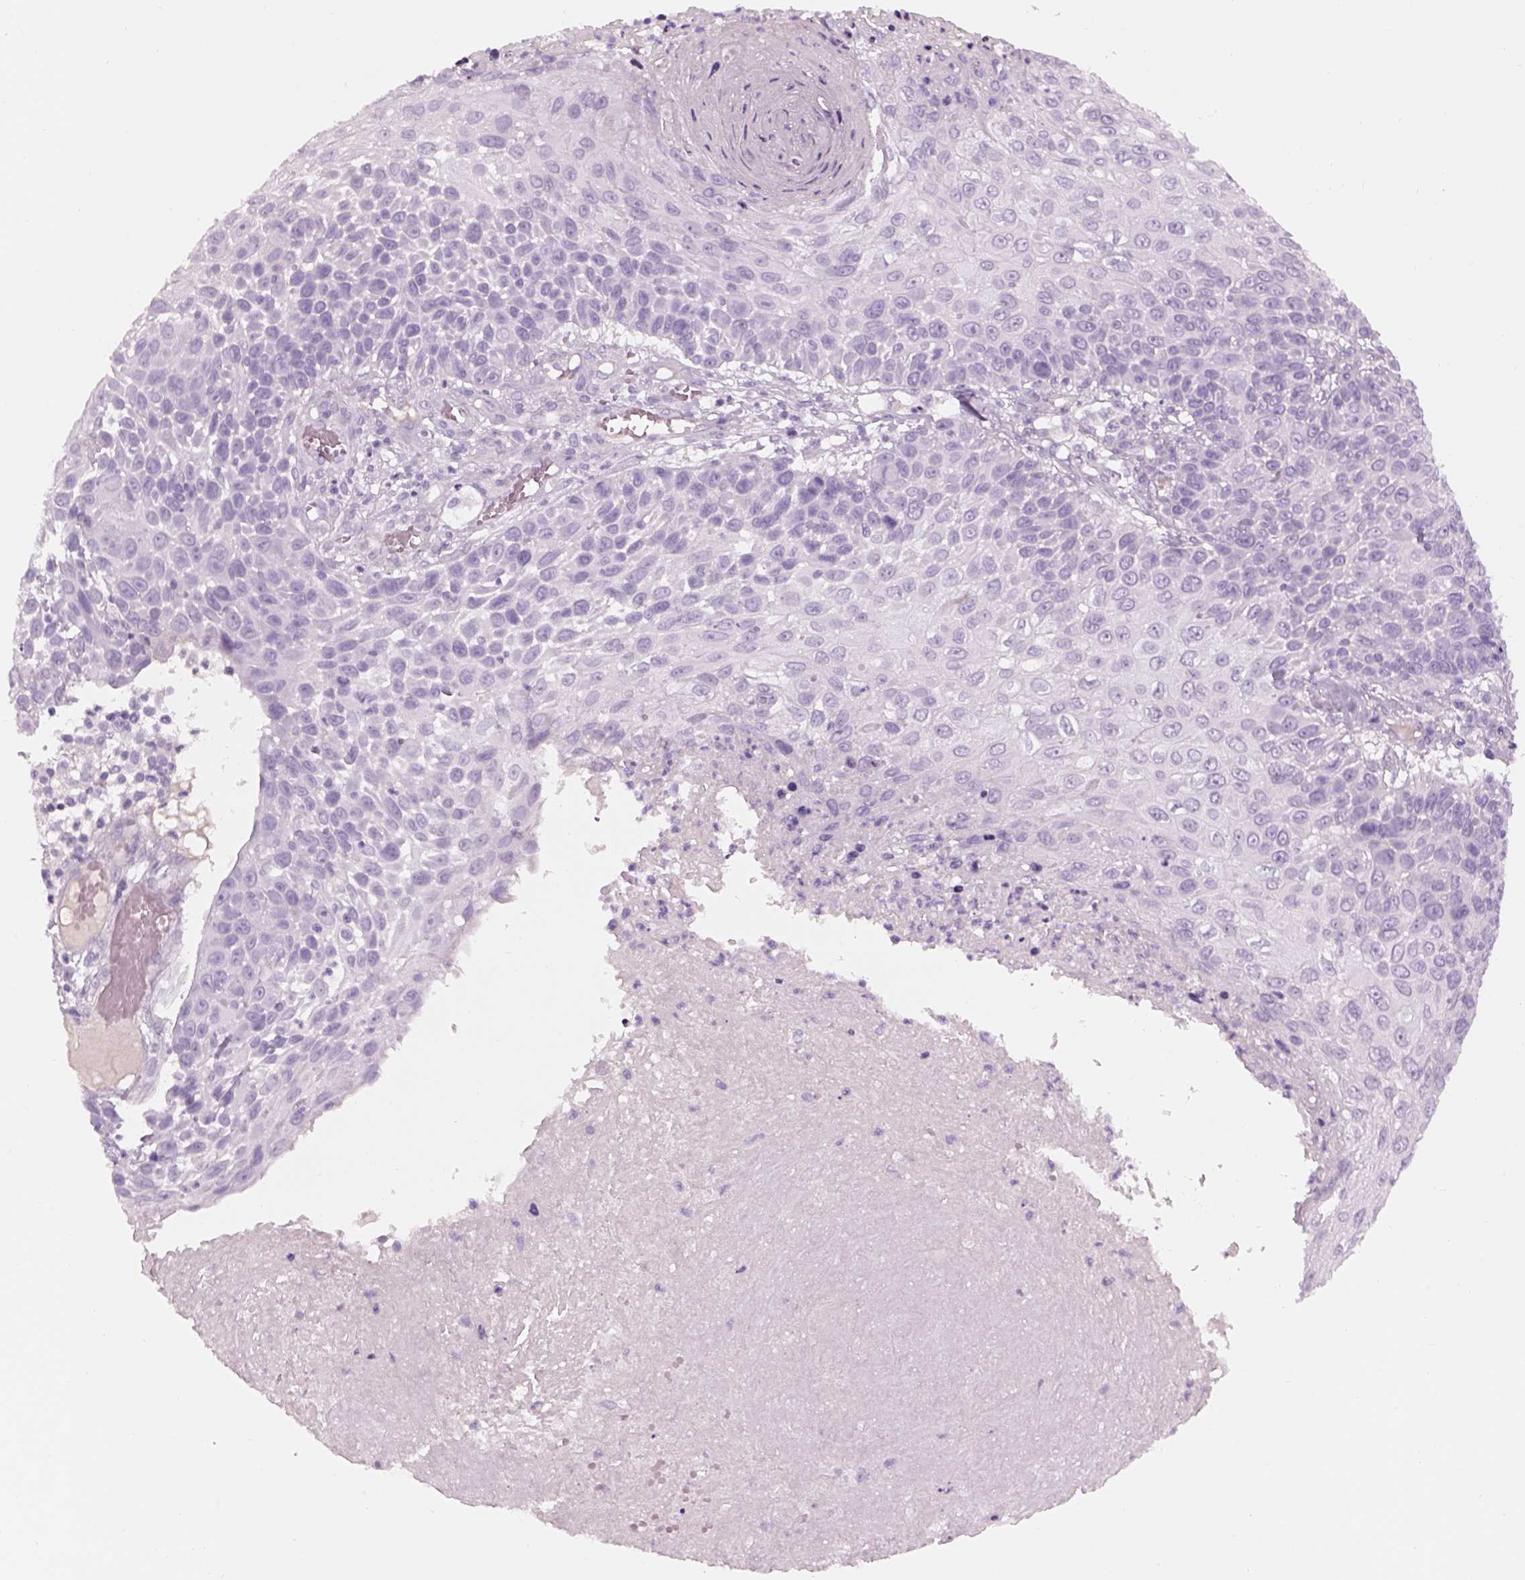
{"staining": {"intensity": "negative", "quantity": "none", "location": "none"}, "tissue": "skin cancer", "cell_type": "Tumor cells", "image_type": "cancer", "snomed": [{"axis": "morphology", "description": "Squamous cell carcinoma, NOS"}, {"axis": "topography", "description": "Skin"}], "caption": "Tumor cells show no significant protein positivity in skin cancer (squamous cell carcinoma).", "gene": "GAS2L2", "patient": {"sex": "male", "age": 92}}